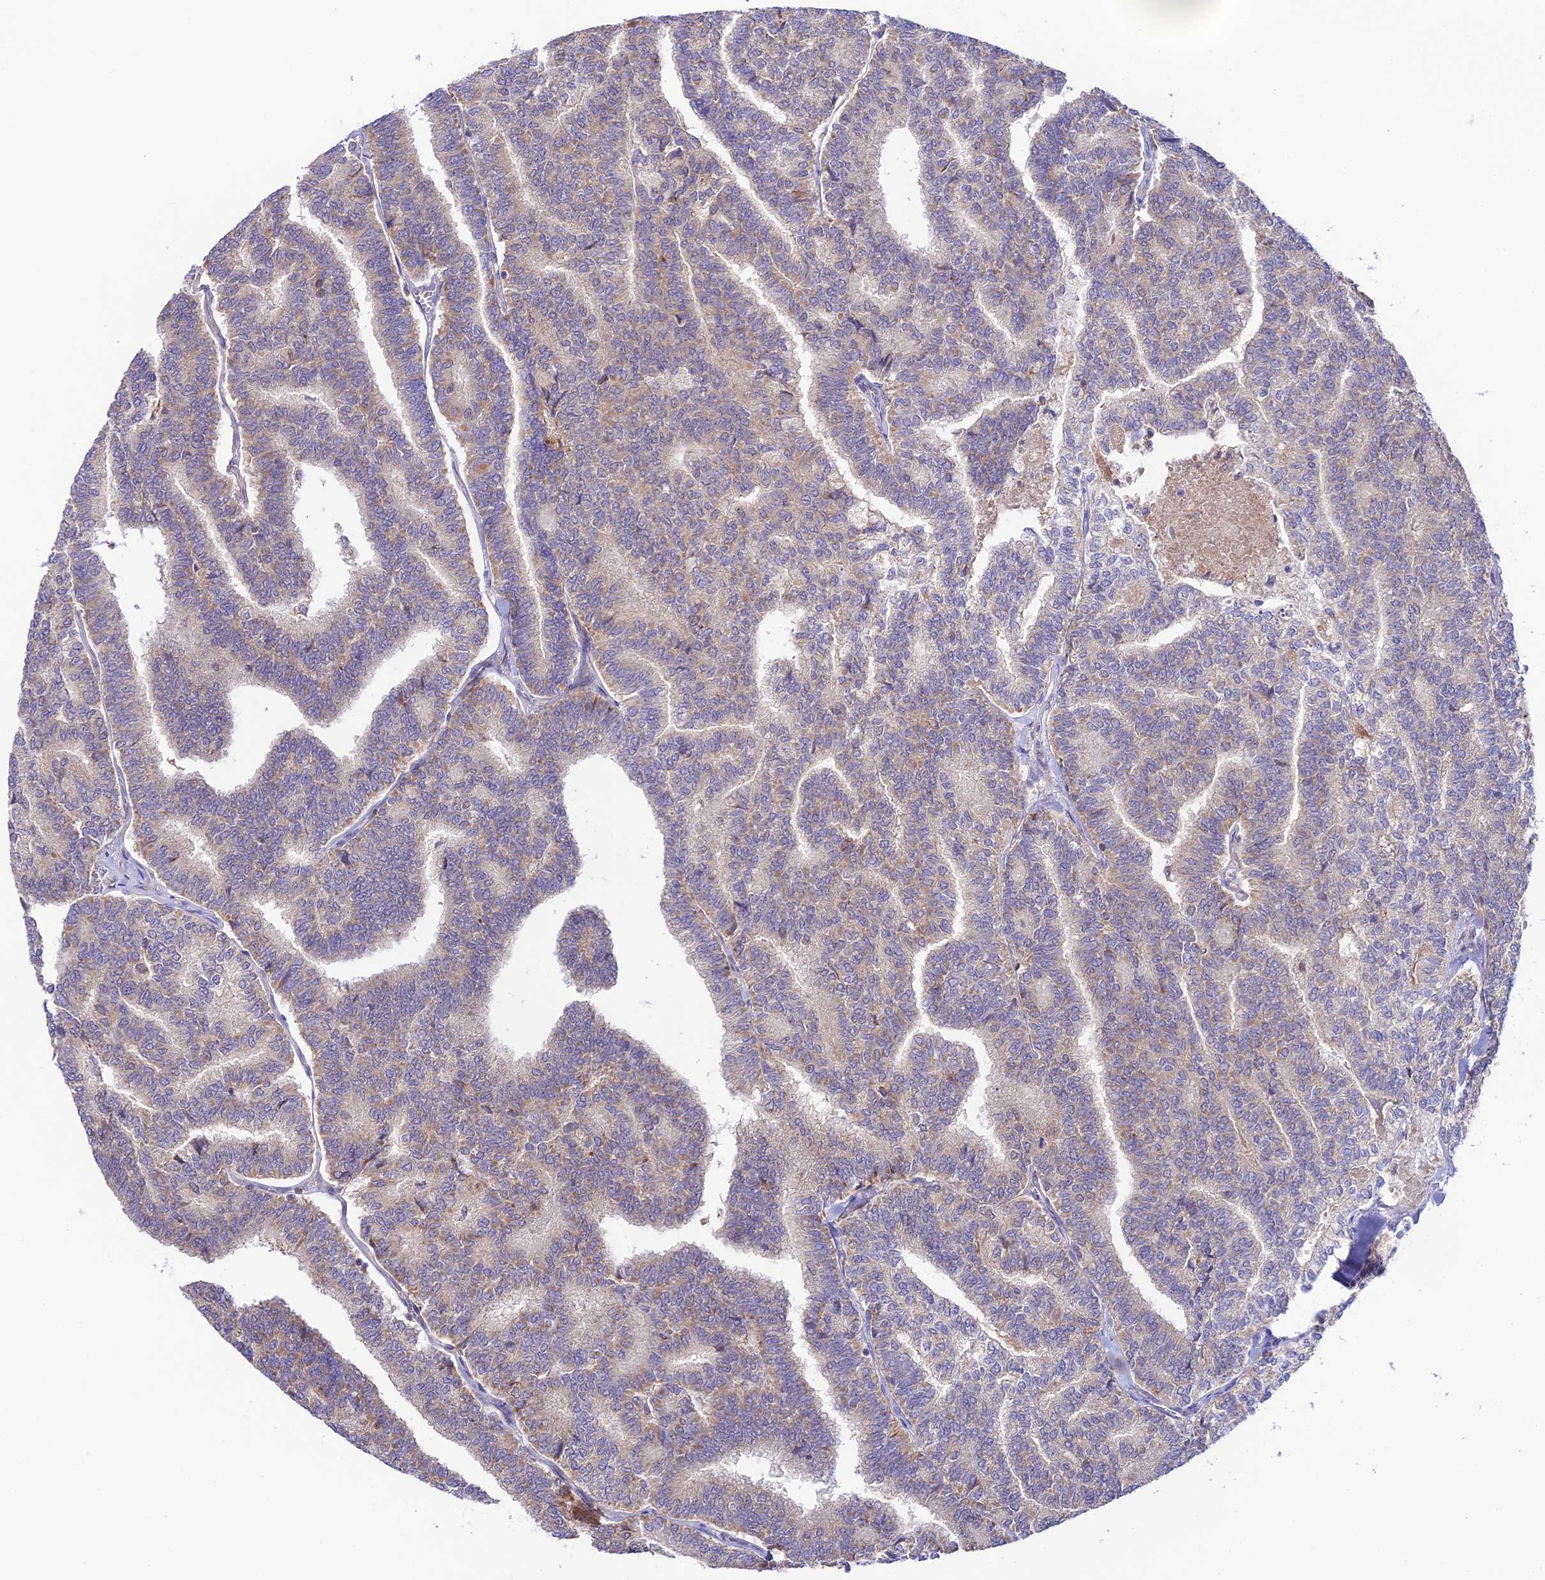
{"staining": {"intensity": "weak", "quantity": "<25%", "location": "cytoplasmic/membranous"}, "tissue": "thyroid cancer", "cell_type": "Tumor cells", "image_type": "cancer", "snomed": [{"axis": "morphology", "description": "Papillary adenocarcinoma, NOS"}, {"axis": "topography", "description": "Thyroid gland"}], "caption": "Thyroid cancer (papillary adenocarcinoma) was stained to show a protein in brown. There is no significant positivity in tumor cells.", "gene": "TRIM40", "patient": {"sex": "female", "age": 35}}